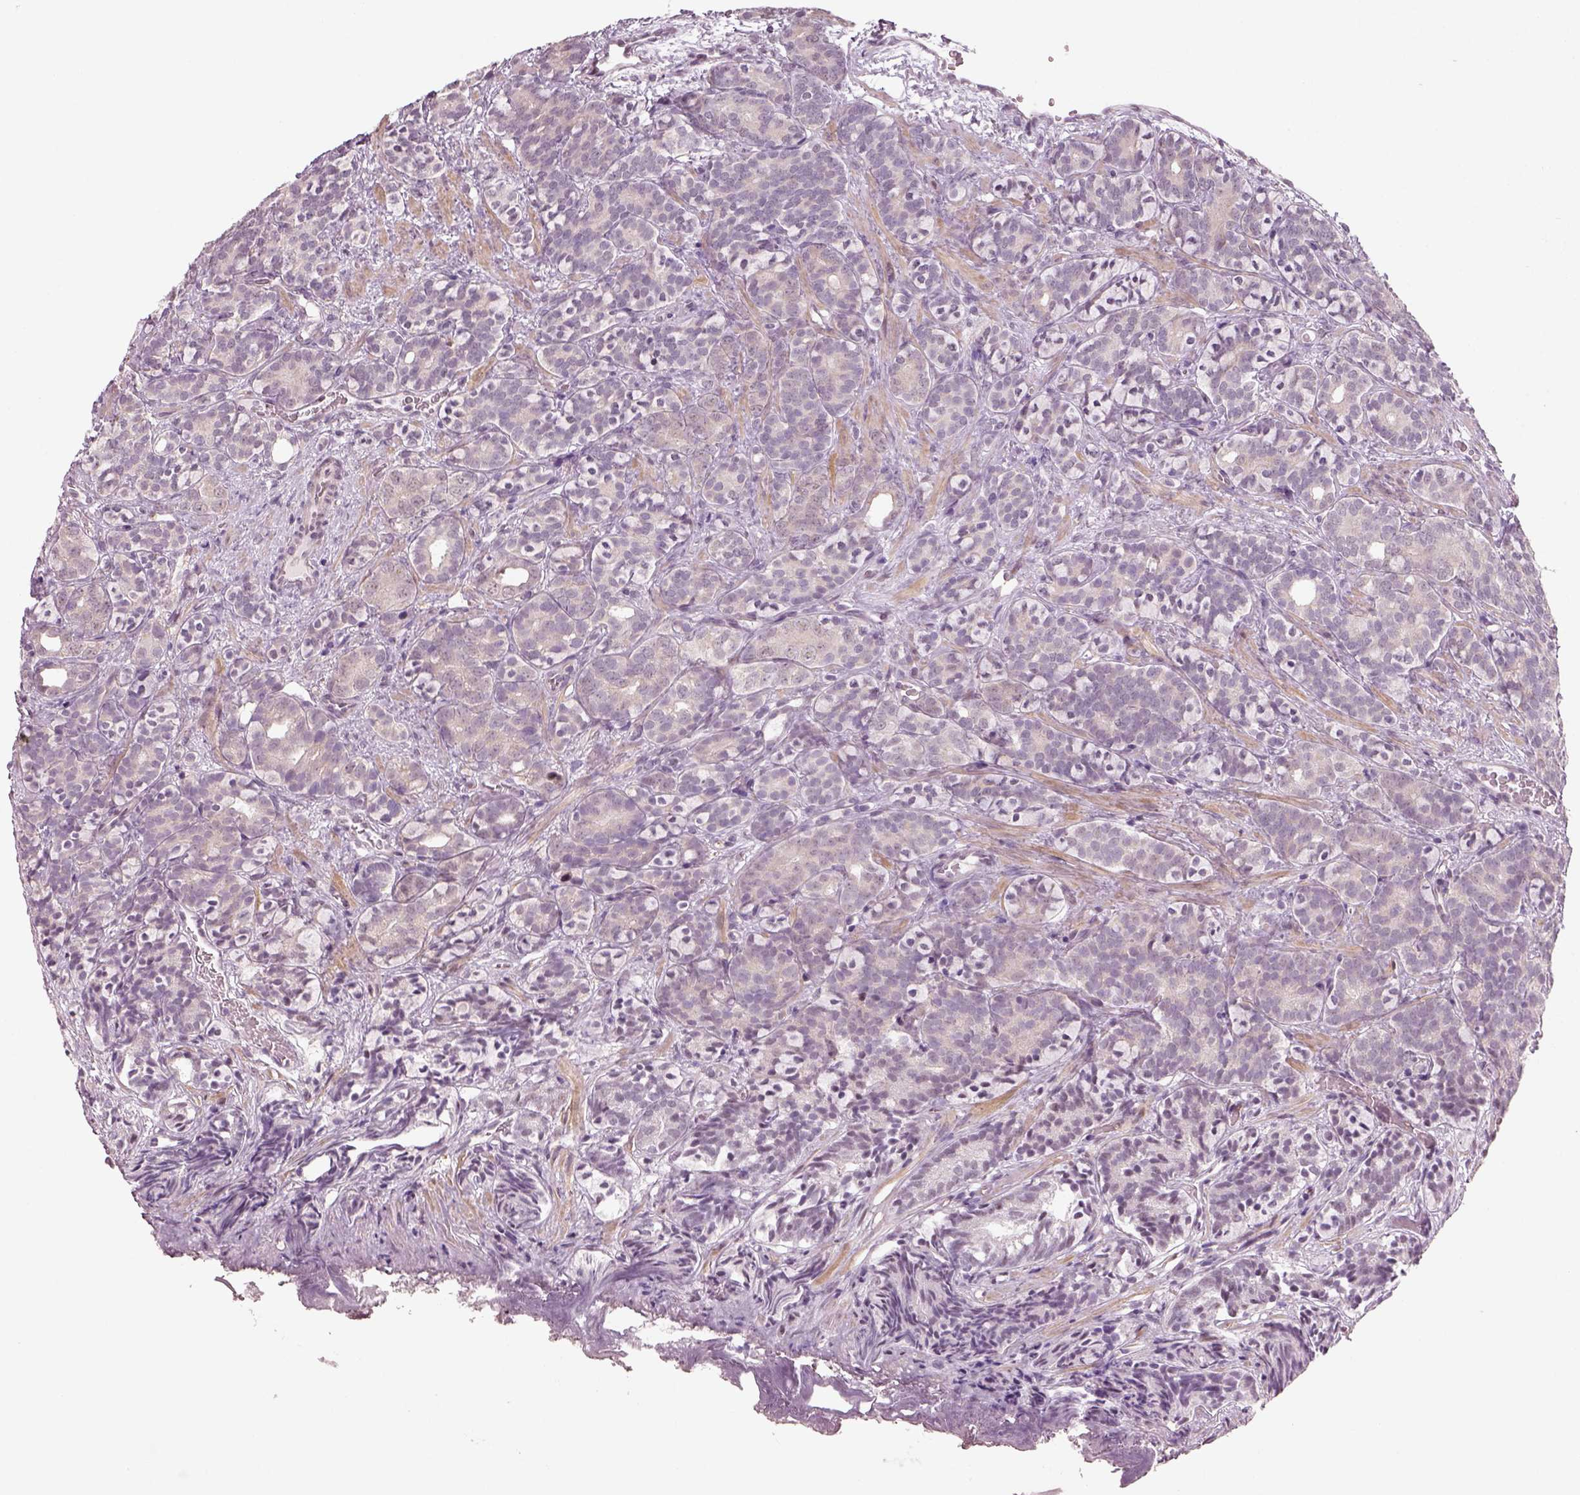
{"staining": {"intensity": "negative", "quantity": "none", "location": "none"}, "tissue": "prostate cancer", "cell_type": "Tumor cells", "image_type": "cancer", "snomed": [{"axis": "morphology", "description": "Adenocarcinoma, High grade"}, {"axis": "topography", "description": "Prostate"}], "caption": "Tumor cells are negative for brown protein staining in high-grade adenocarcinoma (prostate).", "gene": "NAT8", "patient": {"sex": "male", "age": 84}}